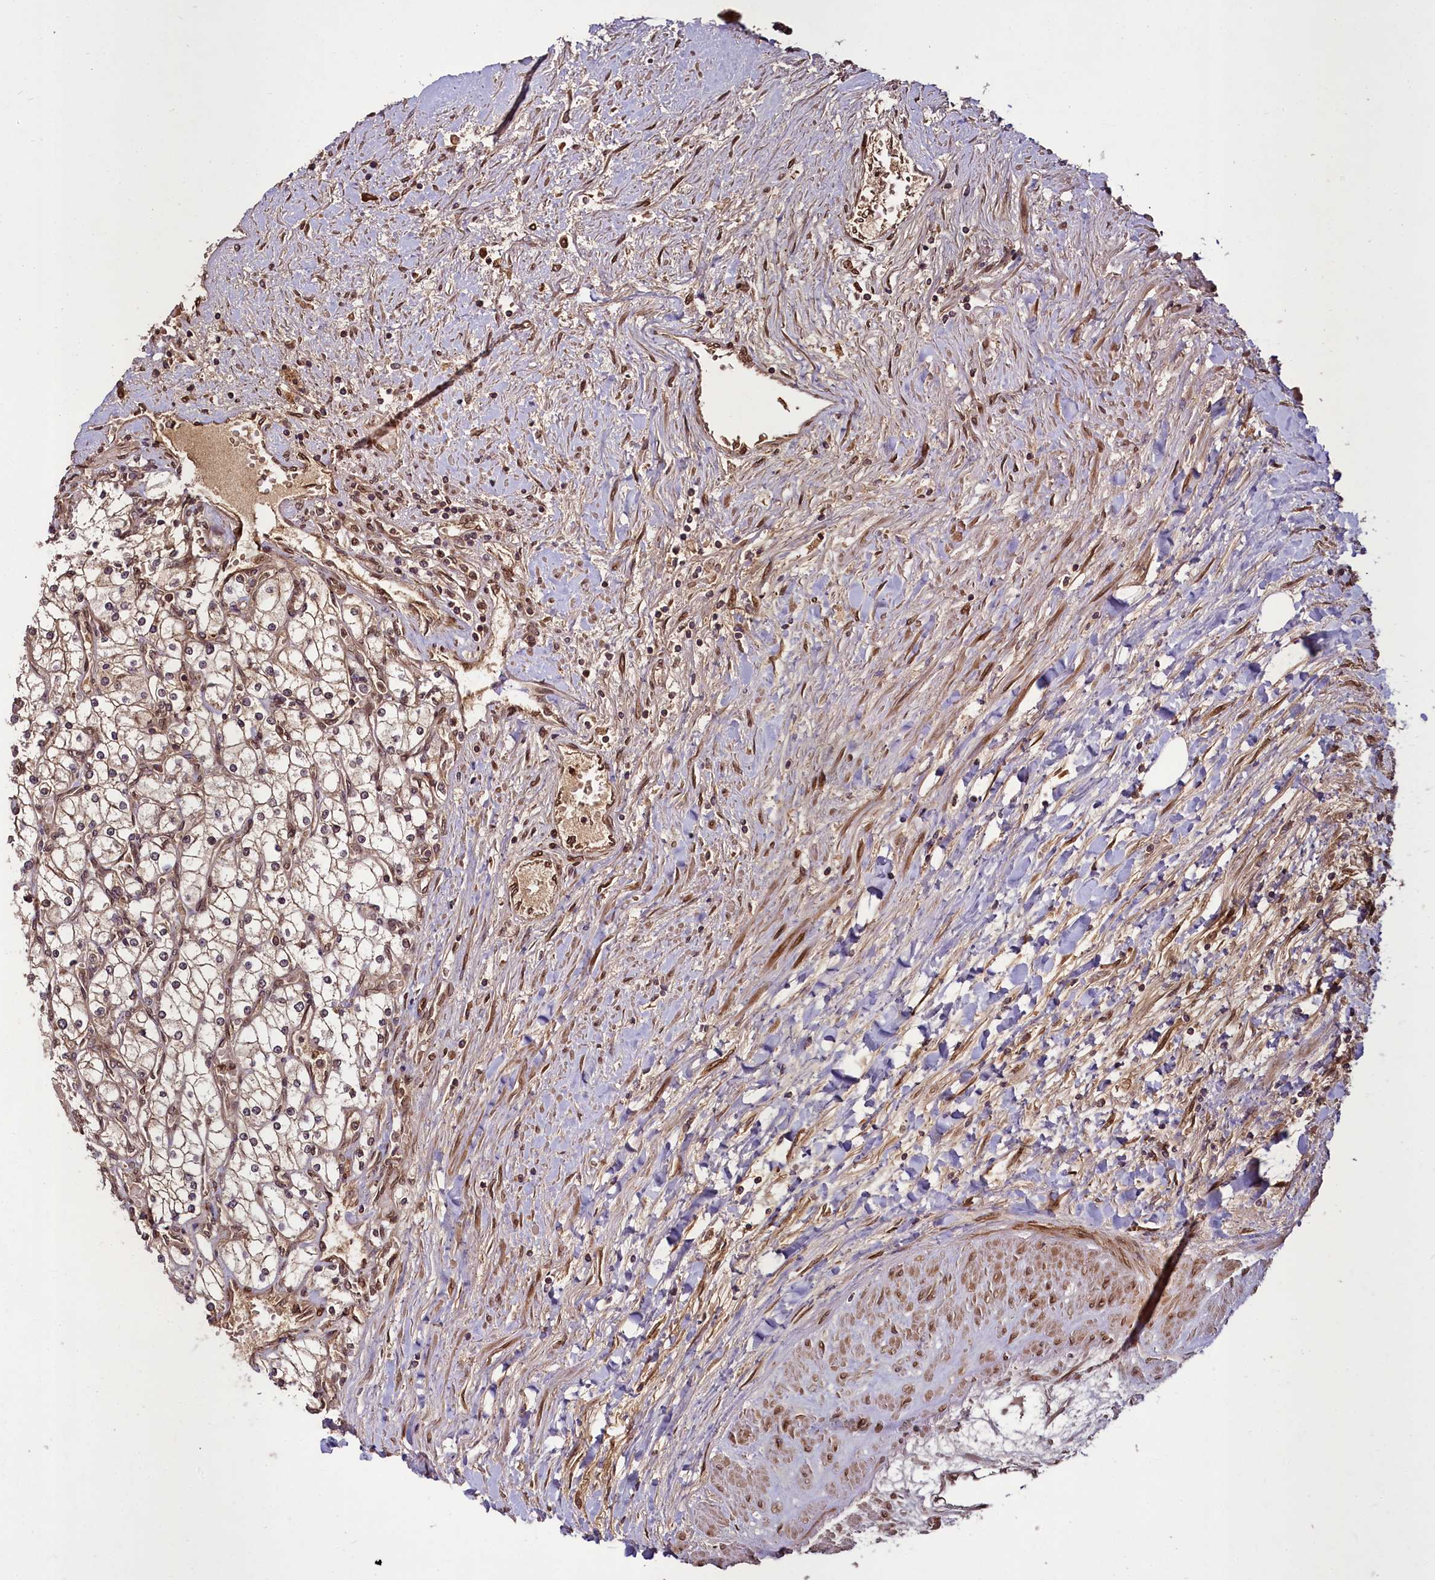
{"staining": {"intensity": "weak", "quantity": ">75%", "location": "cytoplasmic/membranous,nuclear"}, "tissue": "renal cancer", "cell_type": "Tumor cells", "image_type": "cancer", "snomed": [{"axis": "morphology", "description": "Adenocarcinoma, NOS"}, {"axis": "topography", "description": "Kidney"}], "caption": "Immunohistochemical staining of renal cancer (adenocarcinoma) displays weak cytoplasmic/membranous and nuclear protein positivity in approximately >75% of tumor cells.", "gene": "DCP1B", "patient": {"sex": "male", "age": 80}}